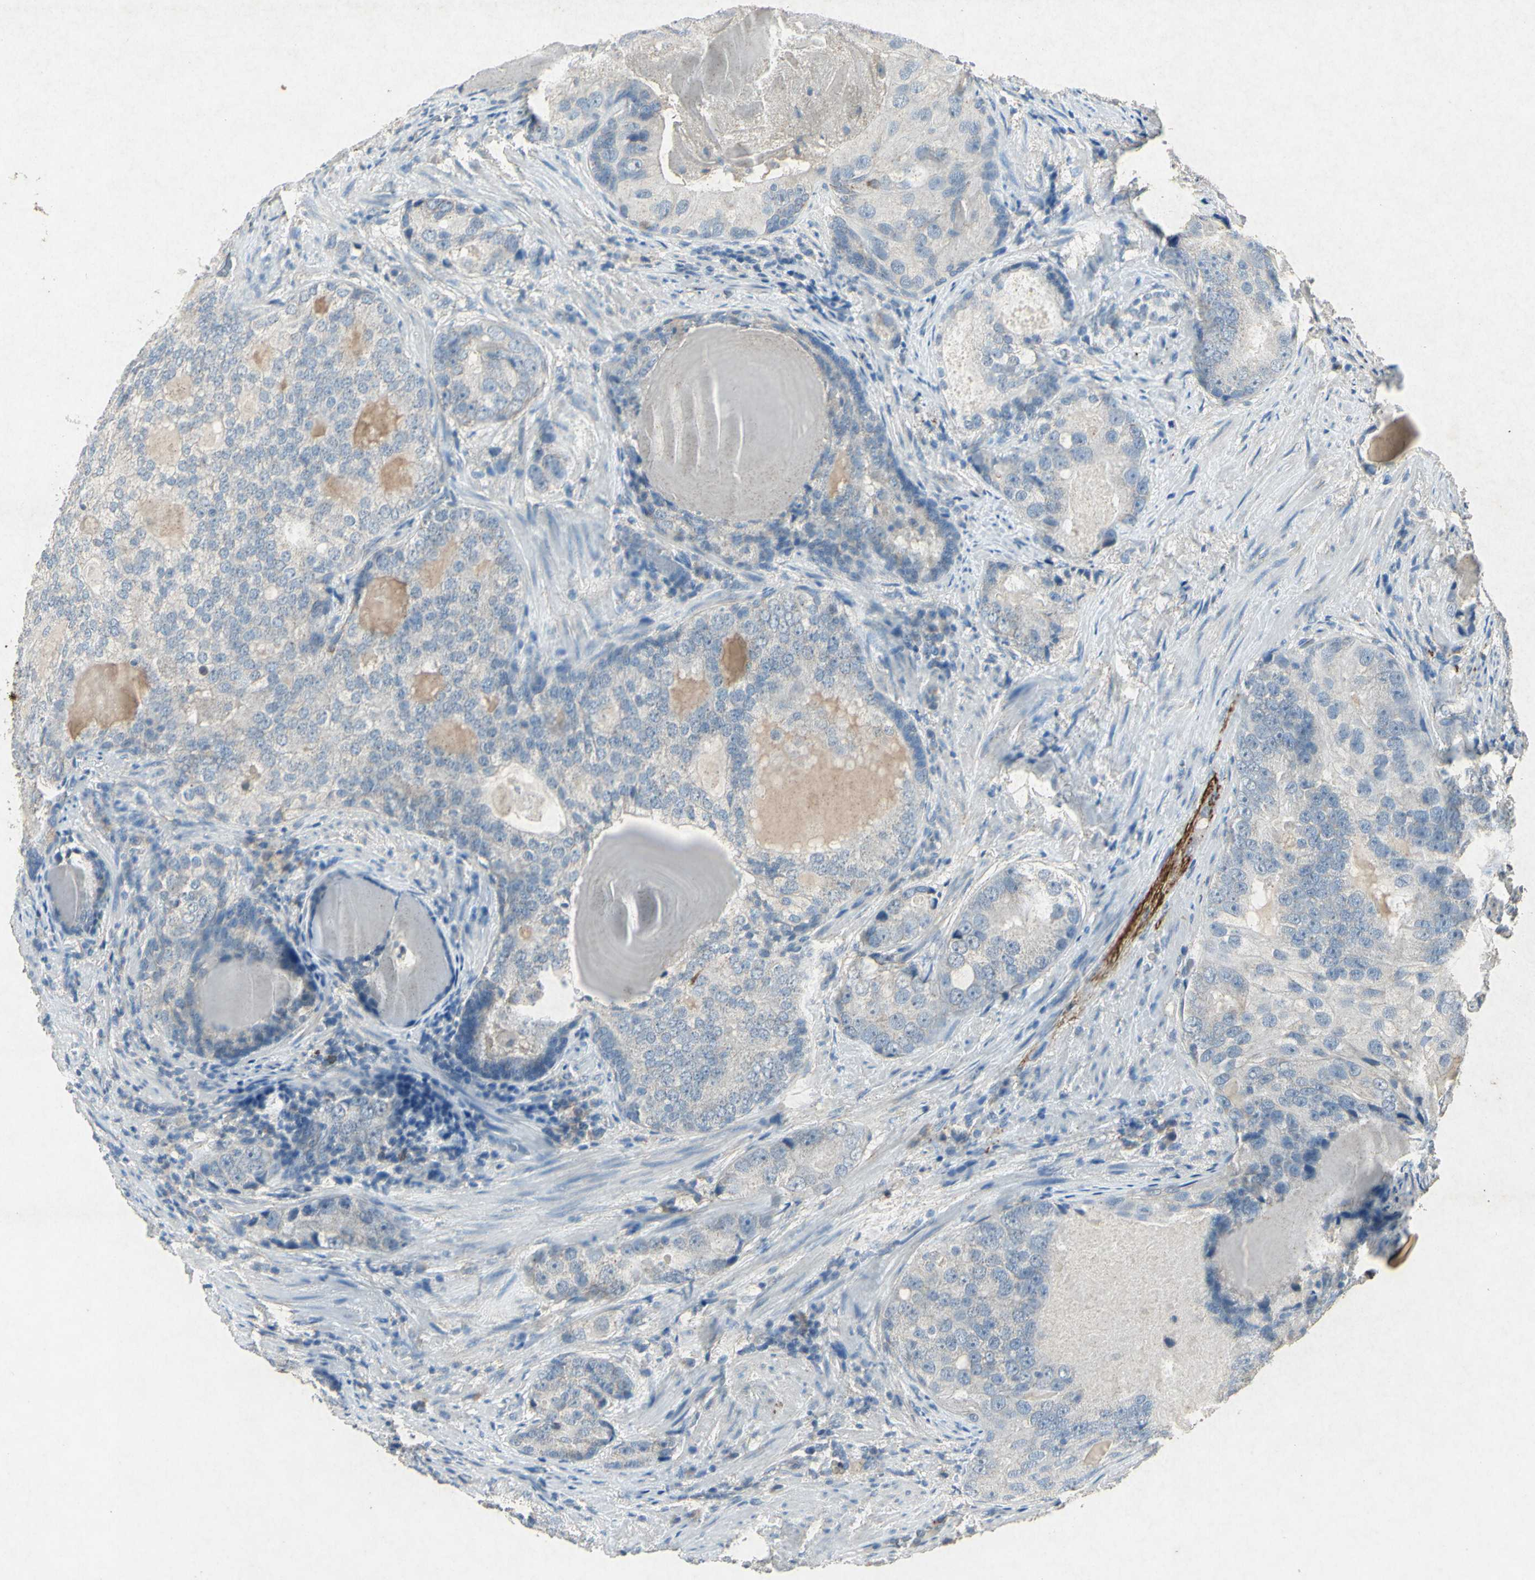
{"staining": {"intensity": "negative", "quantity": "none", "location": "none"}, "tissue": "prostate cancer", "cell_type": "Tumor cells", "image_type": "cancer", "snomed": [{"axis": "morphology", "description": "Adenocarcinoma, High grade"}, {"axis": "topography", "description": "Prostate"}], "caption": "Tumor cells are negative for brown protein staining in high-grade adenocarcinoma (prostate).", "gene": "SNAP91", "patient": {"sex": "male", "age": 66}}